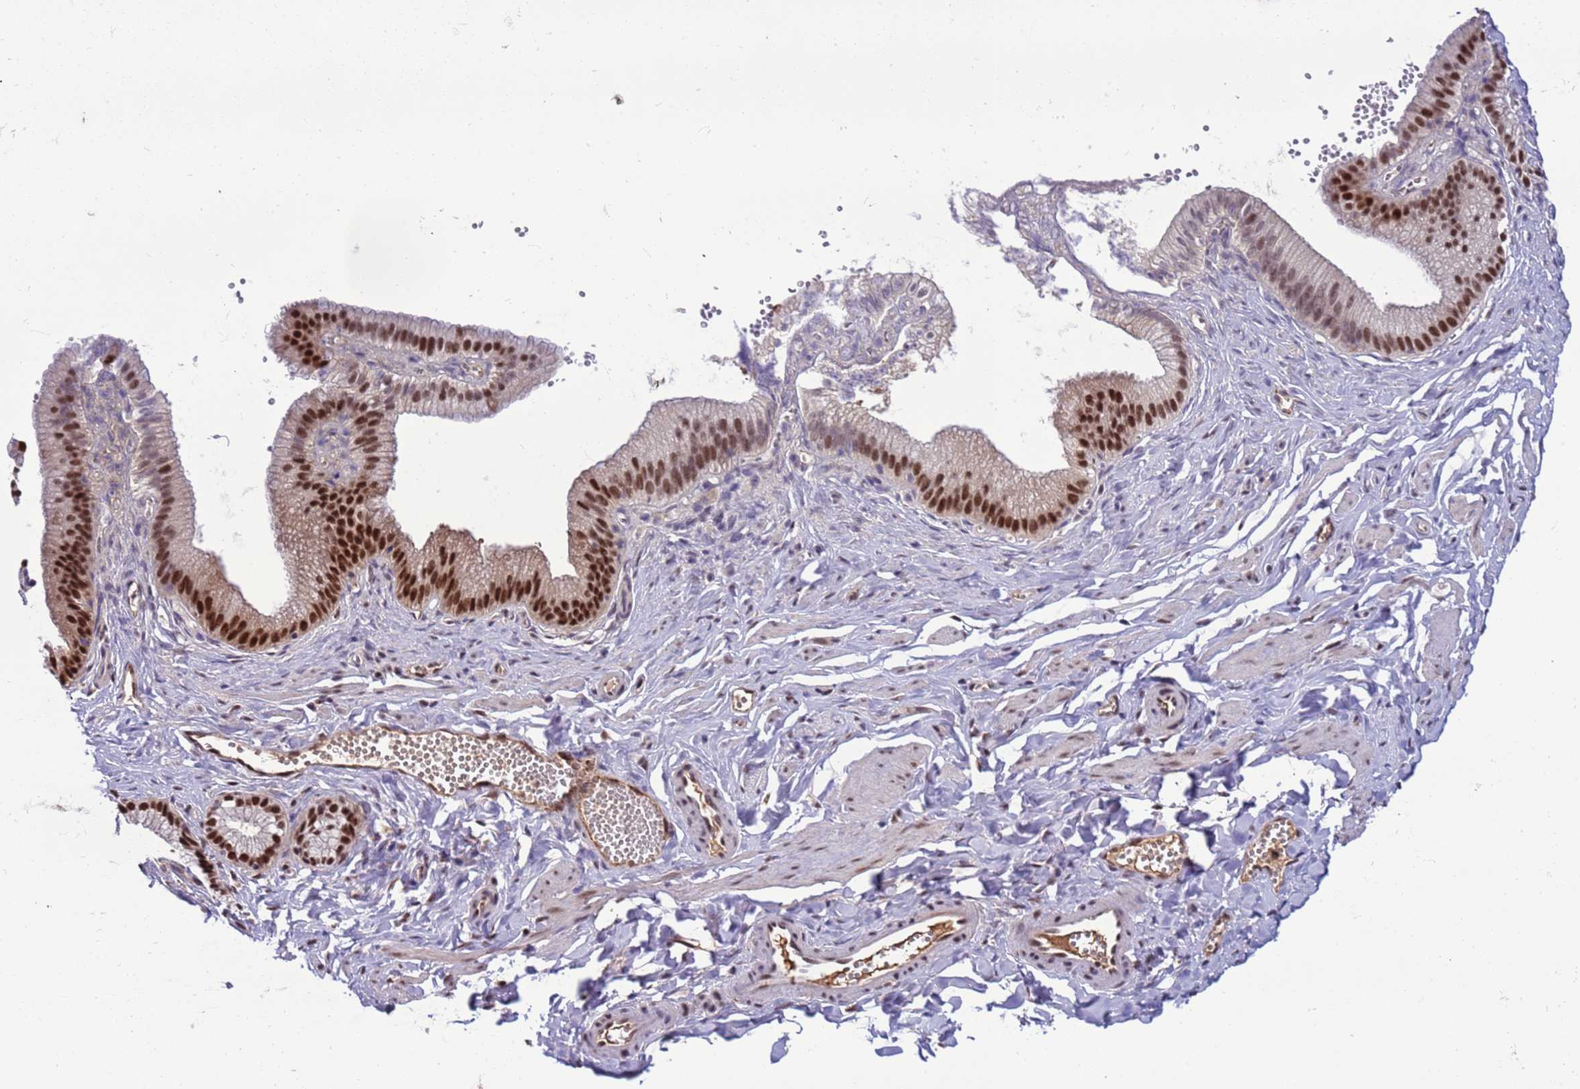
{"staining": {"intensity": "moderate", "quantity": "25%-75%", "location": "cytoplasmic/membranous"}, "tissue": "adipose tissue", "cell_type": "Adipocytes", "image_type": "normal", "snomed": [{"axis": "morphology", "description": "Normal tissue, NOS"}, {"axis": "topography", "description": "Gallbladder"}, {"axis": "topography", "description": "Peripheral nerve tissue"}], "caption": "Immunohistochemistry photomicrograph of normal adipose tissue stained for a protein (brown), which demonstrates medium levels of moderate cytoplasmic/membranous staining in about 25%-75% of adipocytes.", "gene": "SRRT", "patient": {"sex": "male", "age": 38}}